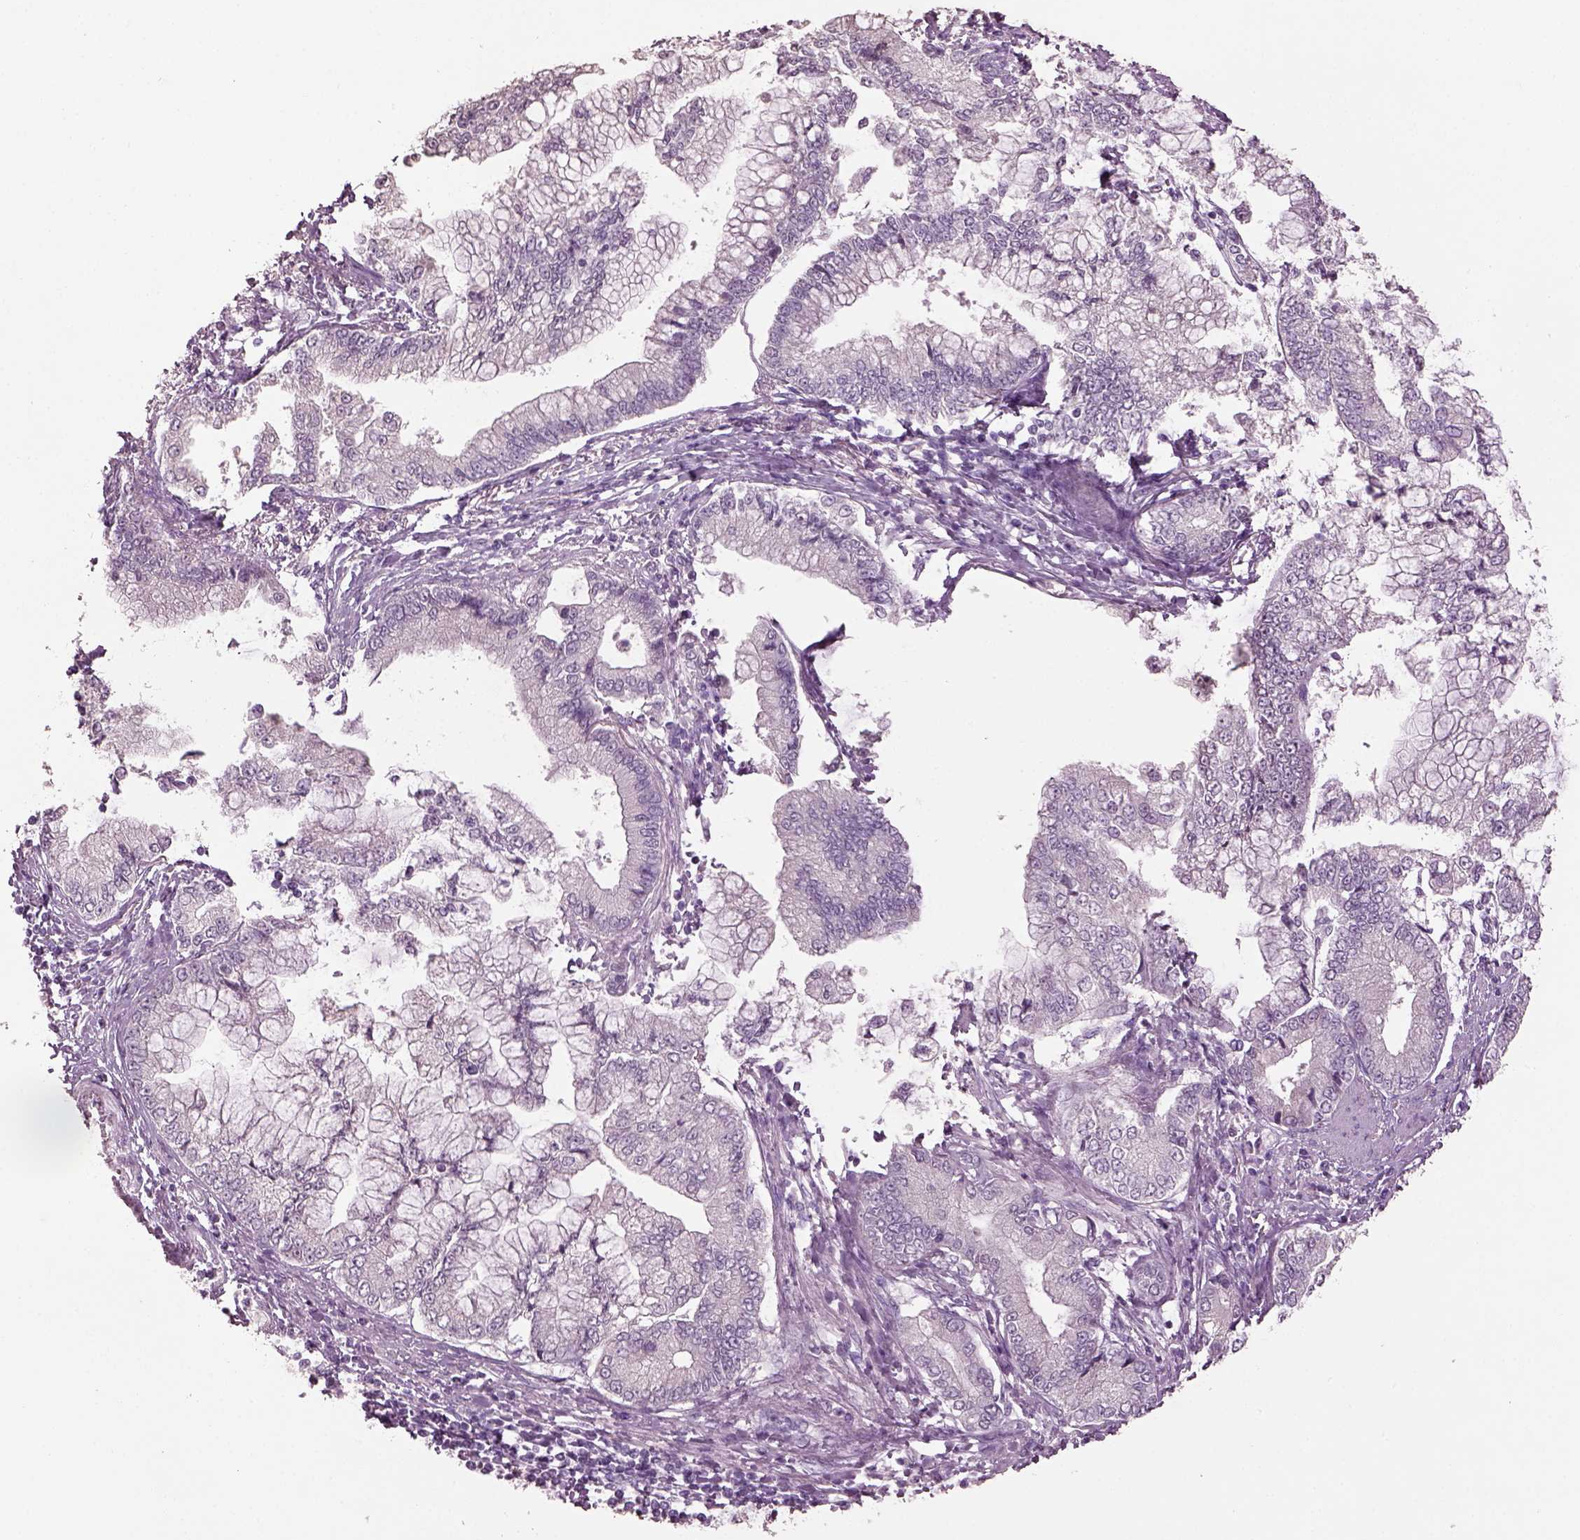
{"staining": {"intensity": "negative", "quantity": "none", "location": "none"}, "tissue": "stomach cancer", "cell_type": "Tumor cells", "image_type": "cancer", "snomed": [{"axis": "morphology", "description": "Adenocarcinoma, NOS"}, {"axis": "topography", "description": "Stomach, upper"}], "caption": "A photomicrograph of adenocarcinoma (stomach) stained for a protein displays no brown staining in tumor cells.", "gene": "KCNIP3", "patient": {"sex": "female", "age": 74}}